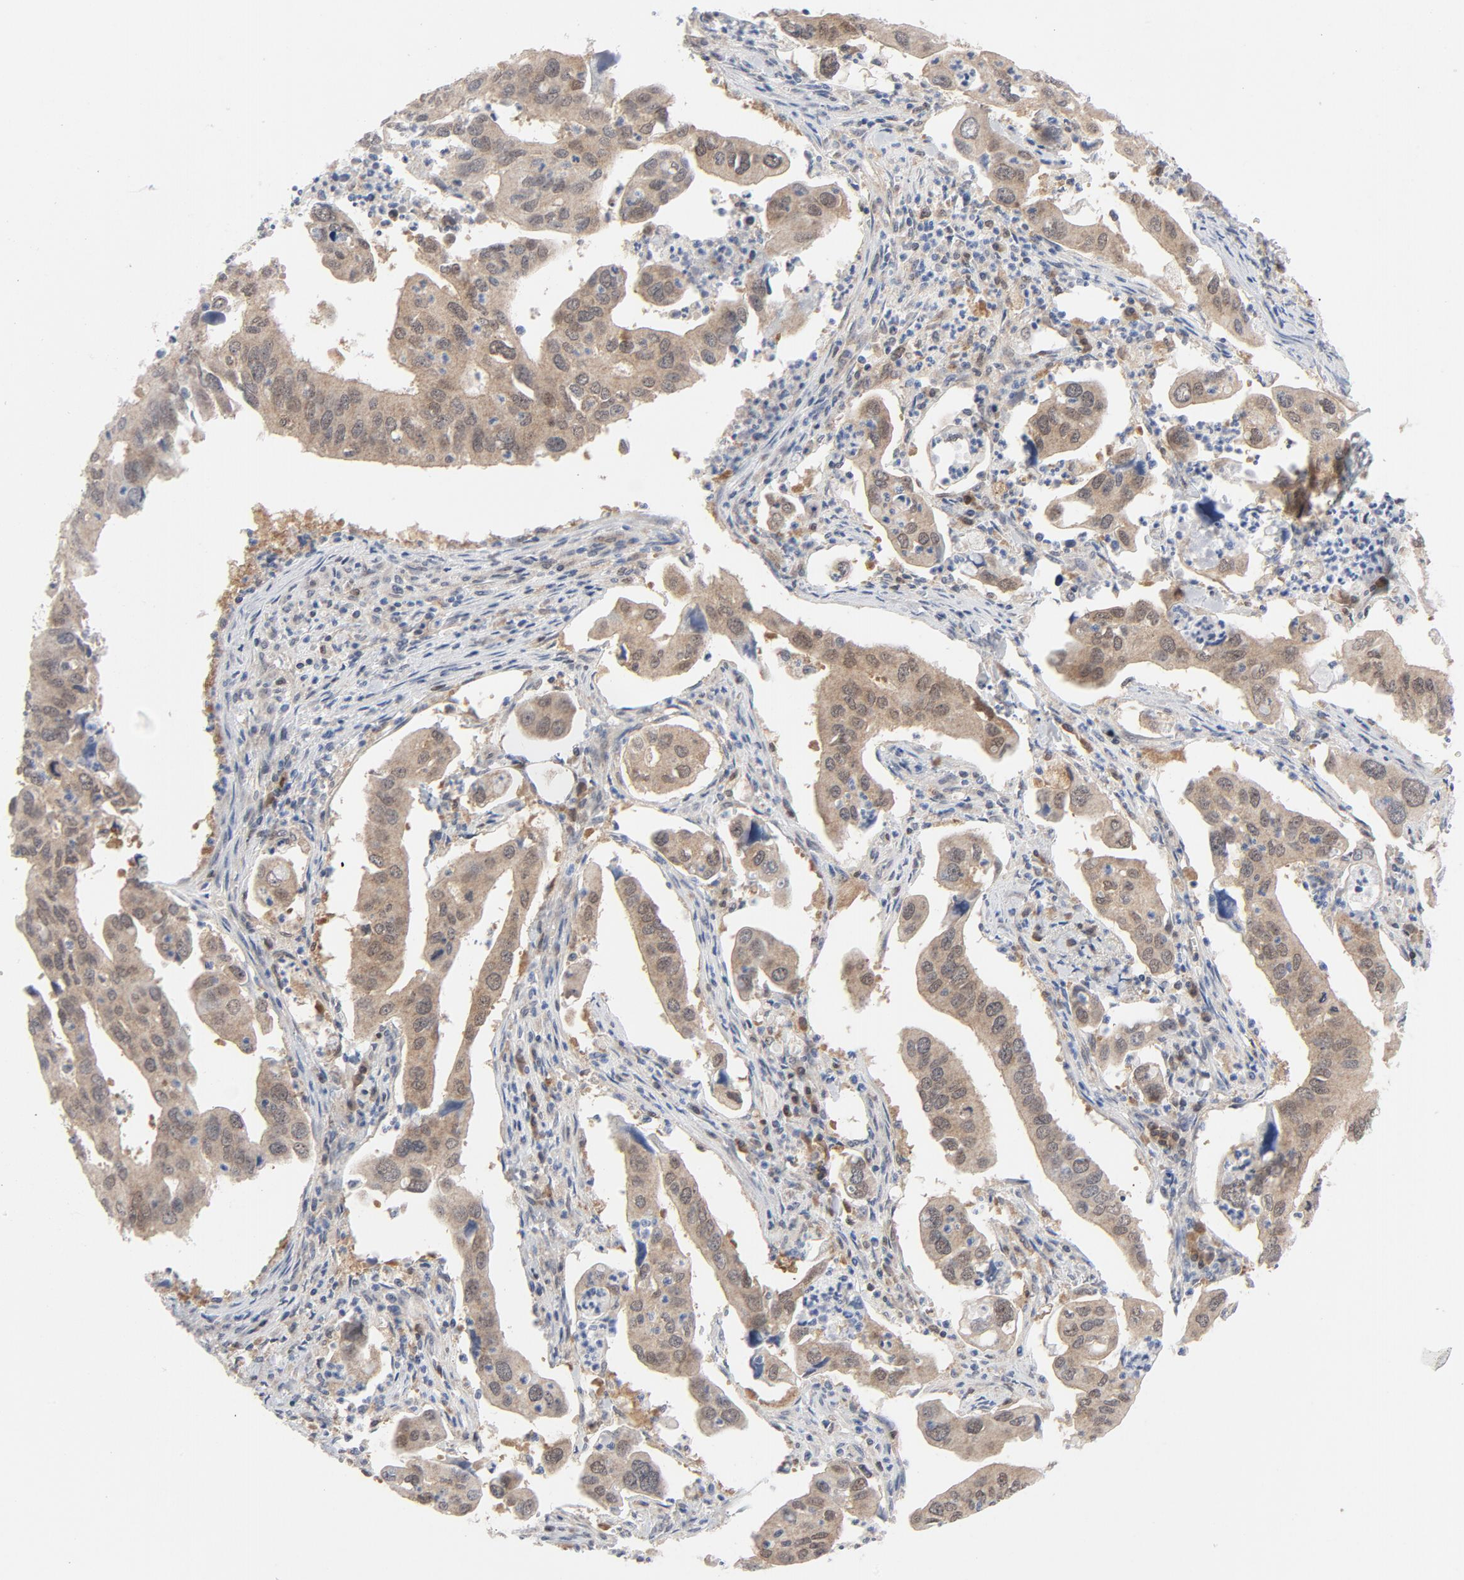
{"staining": {"intensity": "weak", "quantity": ">75%", "location": "cytoplasmic/membranous"}, "tissue": "lung cancer", "cell_type": "Tumor cells", "image_type": "cancer", "snomed": [{"axis": "morphology", "description": "Adenocarcinoma, NOS"}, {"axis": "topography", "description": "Lung"}], "caption": "About >75% of tumor cells in adenocarcinoma (lung) demonstrate weak cytoplasmic/membranous protein positivity as visualized by brown immunohistochemical staining.", "gene": "PRDX1", "patient": {"sex": "male", "age": 48}}